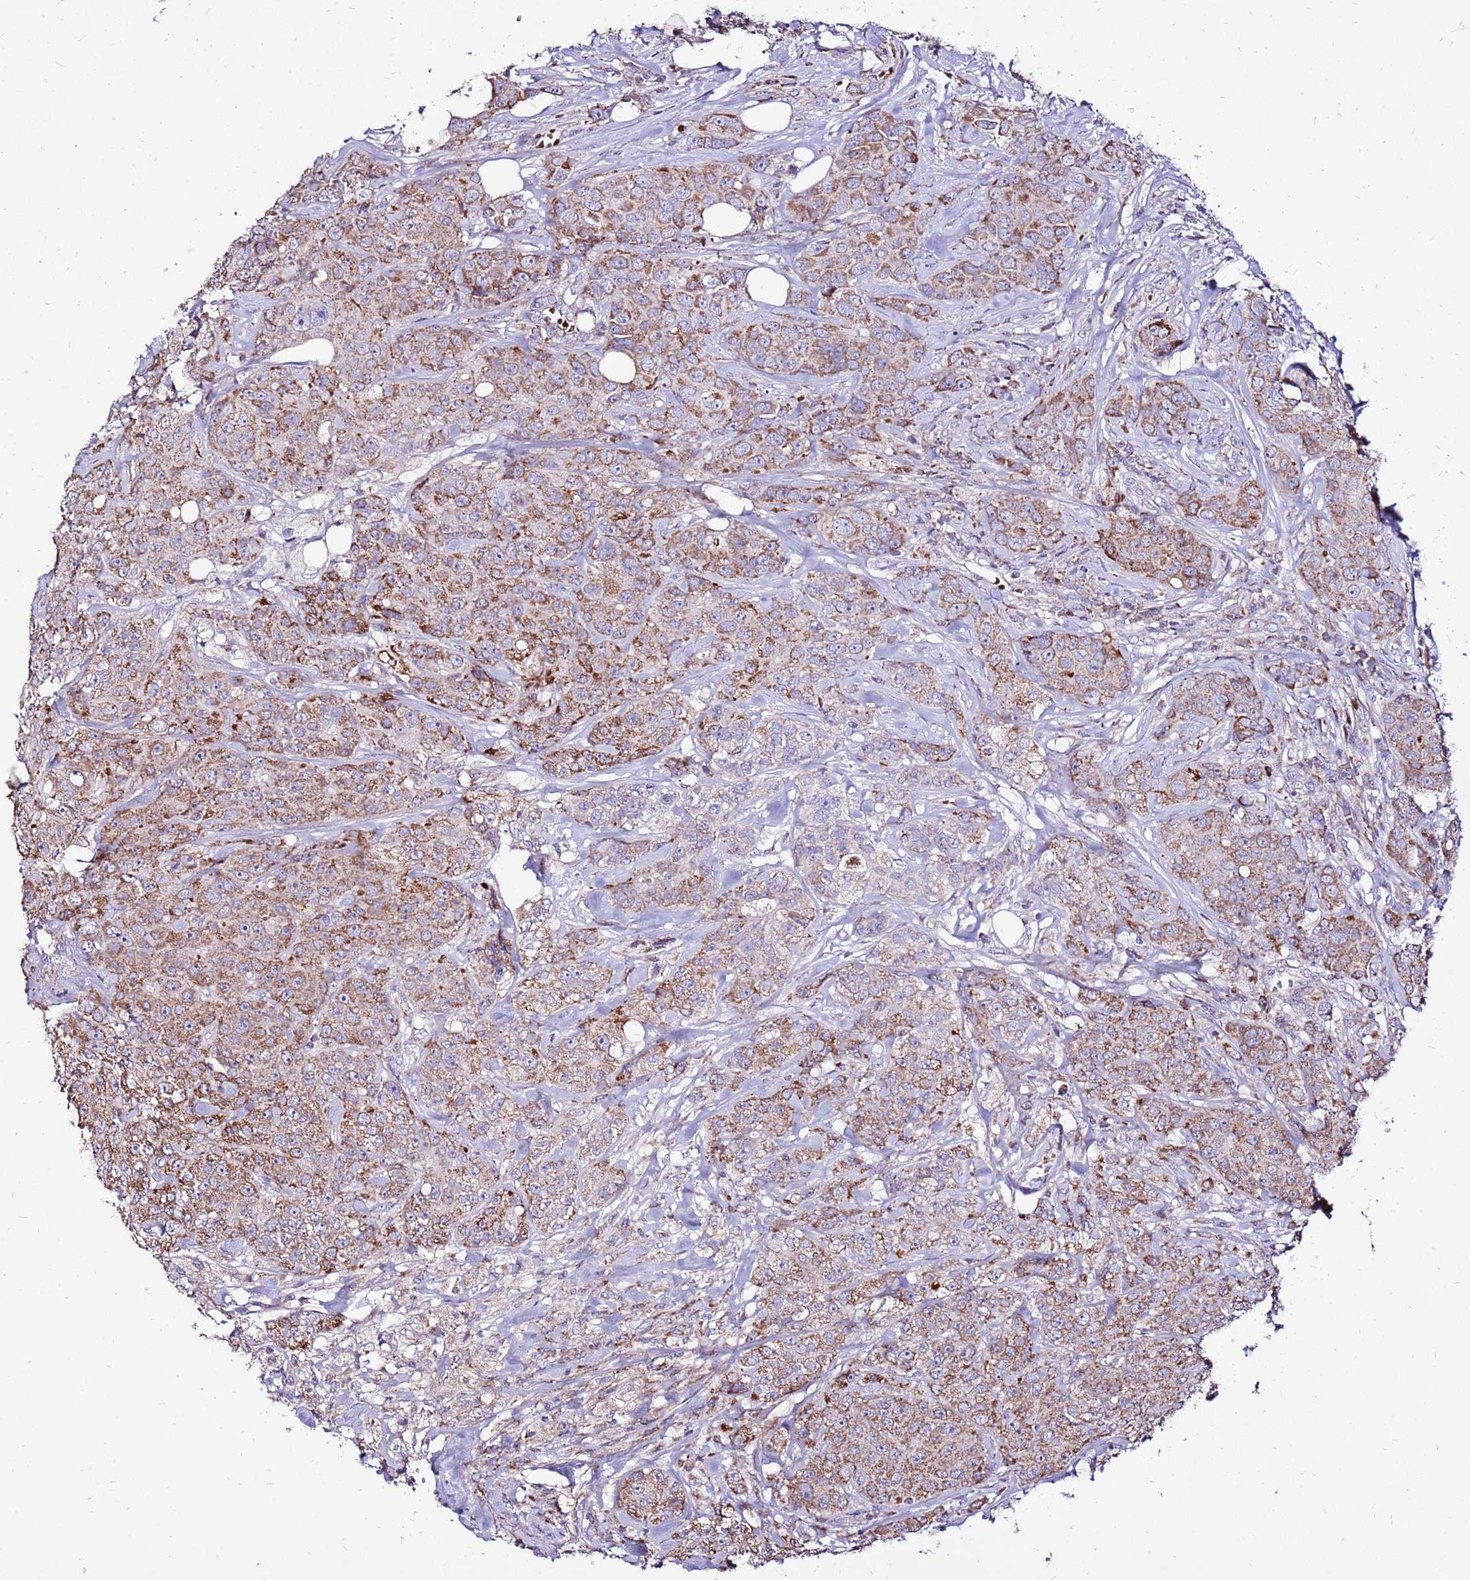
{"staining": {"intensity": "moderate", "quantity": ">75%", "location": "cytoplasmic/membranous"}, "tissue": "breast cancer", "cell_type": "Tumor cells", "image_type": "cancer", "snomed": [{"axis": "morphology", "description": "Duct carcinoma"}, {"axis": "topography", "description": "Breast"}], "caption": "A micrograph showing moderate cytoplasmic/membranous positivity in approximately >75% of tumor cells in breast intraductal carcinoma, as visualized by brown immunohistochemical staining.", "gene": "SPSB3", "patient": {"sex": "female", "age": 43}}